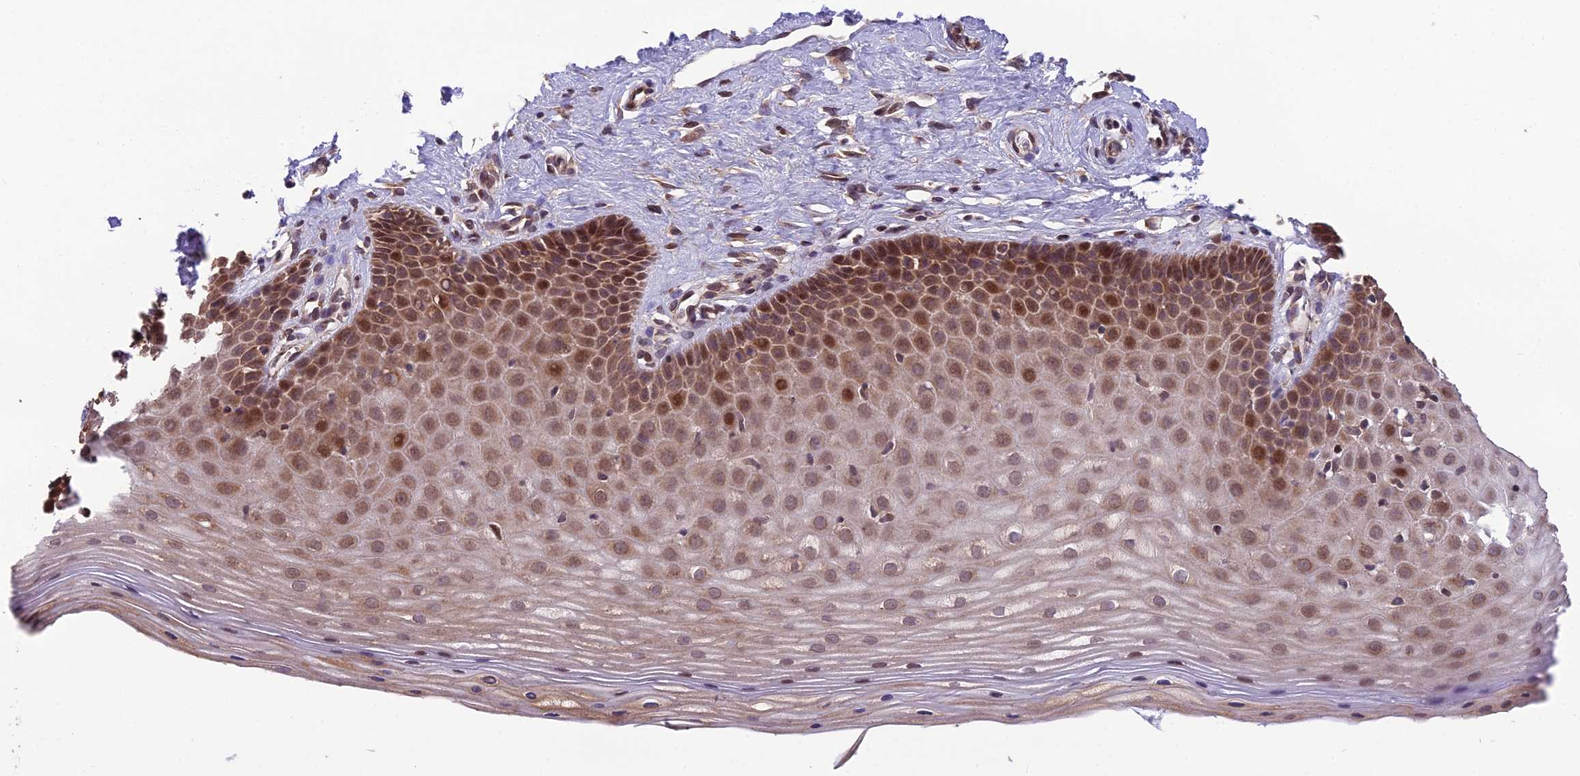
{"staining": {"intensity": "moderate", "quantity": ">75%", "location": "cytoplasmic/membranous,nuclear"}, "tissue": "cervix", "cell_type": "Glandular cells", "image_type": "normal", "snomed": [{"axis": "morphology", "description": "Normal tissue, NOS"}, {"axis": "topography", "description": "Cervix"}], "caption": "Protein analysis of benign cervix reveals moderate cytoplasmic/membranous,nuclear expression in approximately >75% of glandular cells. (Stains: DAB in brown, nuclei in blue, Microscopy: brightfield microscopy at high magnification).", "gene": "CYP2R1", "patient": {"sex": "female", "age": 36}}